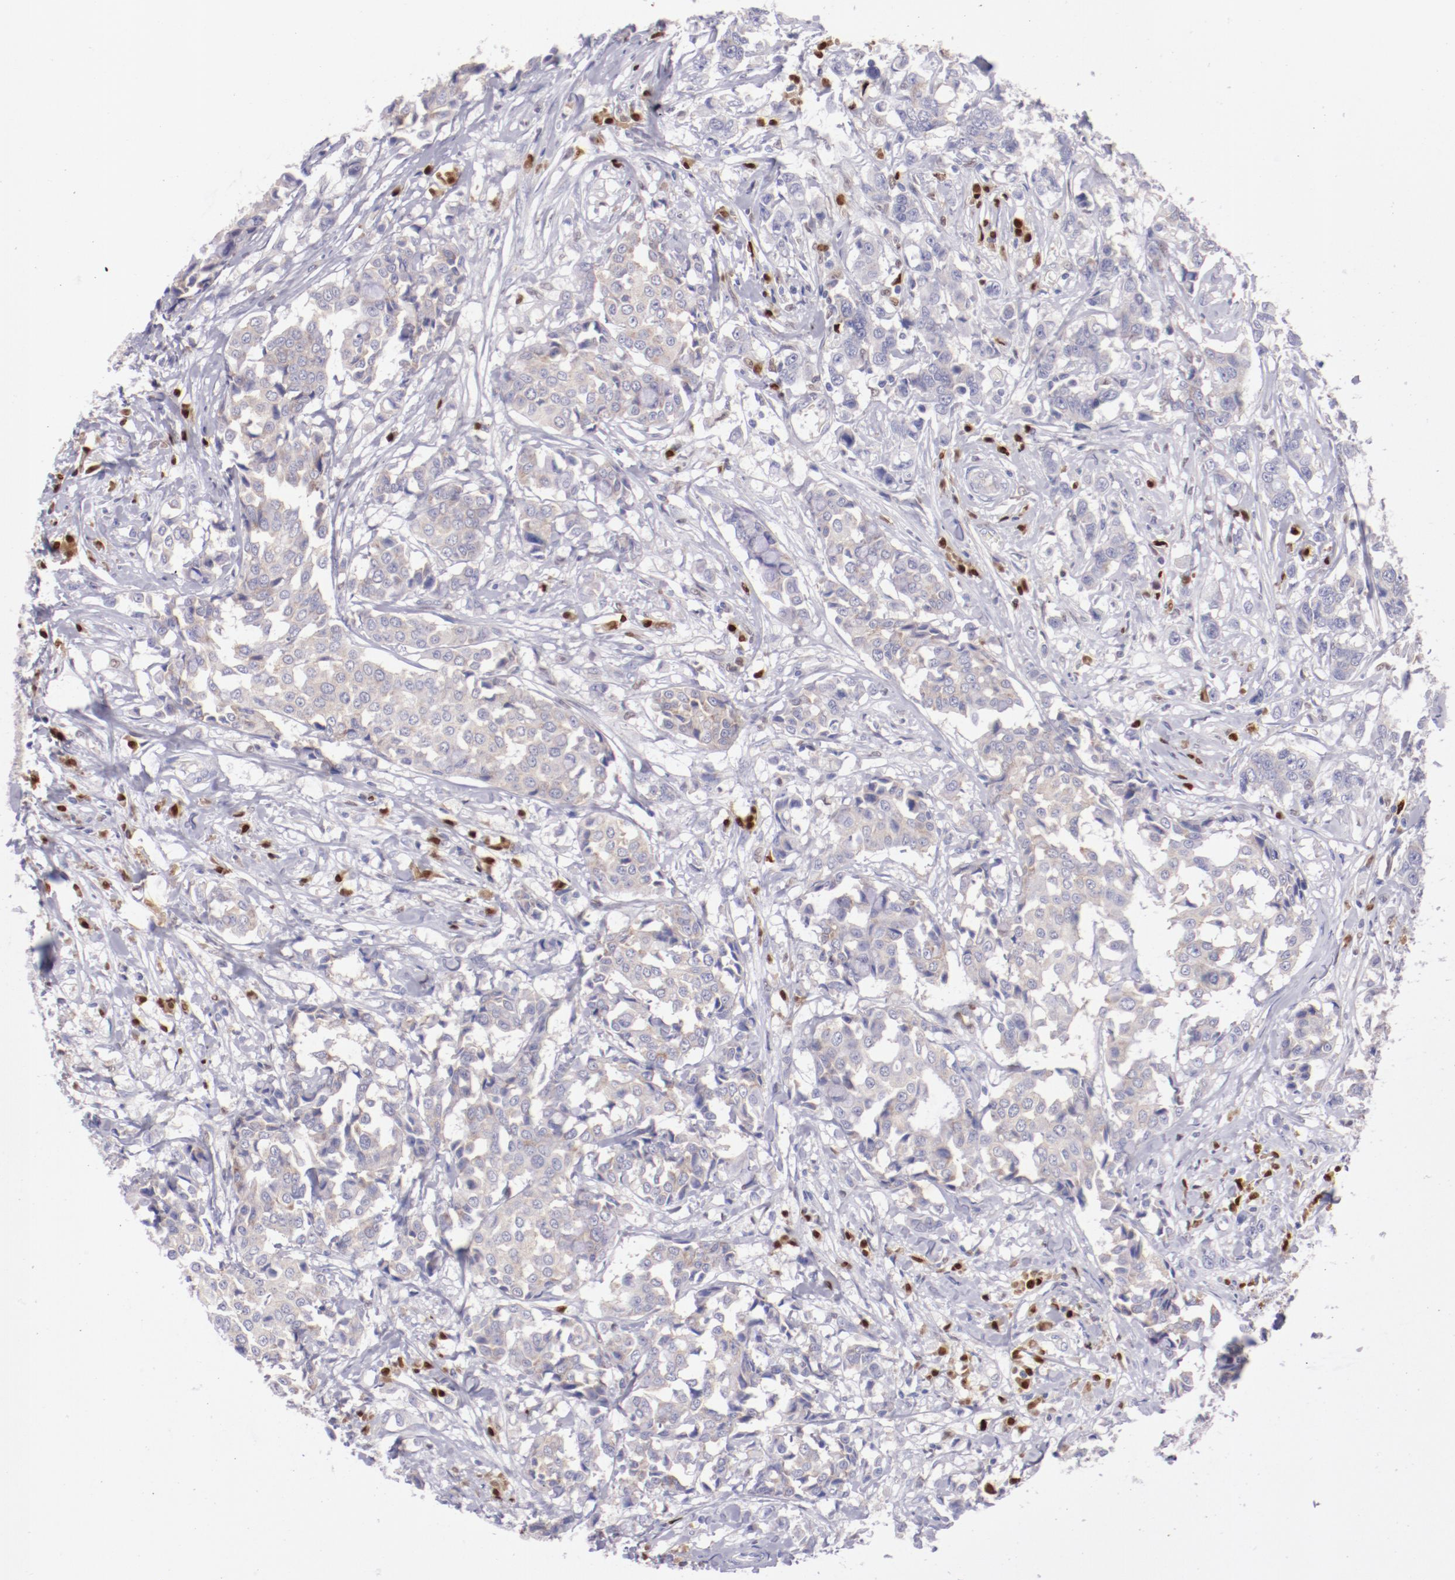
{"staining": {"intensity": "negative", "quantity": "none", "location": "none"}, "tissue": "breast cancer", "cell_type": "Tumor cells", "image_type": "cancer", "snomed": [{"axis": "morphology", "description": "Duct carcinoma"}, {"axis": "topography", "description": "Breast"}], "caption": "Tumor cells are negative for brown protein staining in breast cancer.", "gene": "IRF8", "patient": {"sex": "female", "age": 27}}